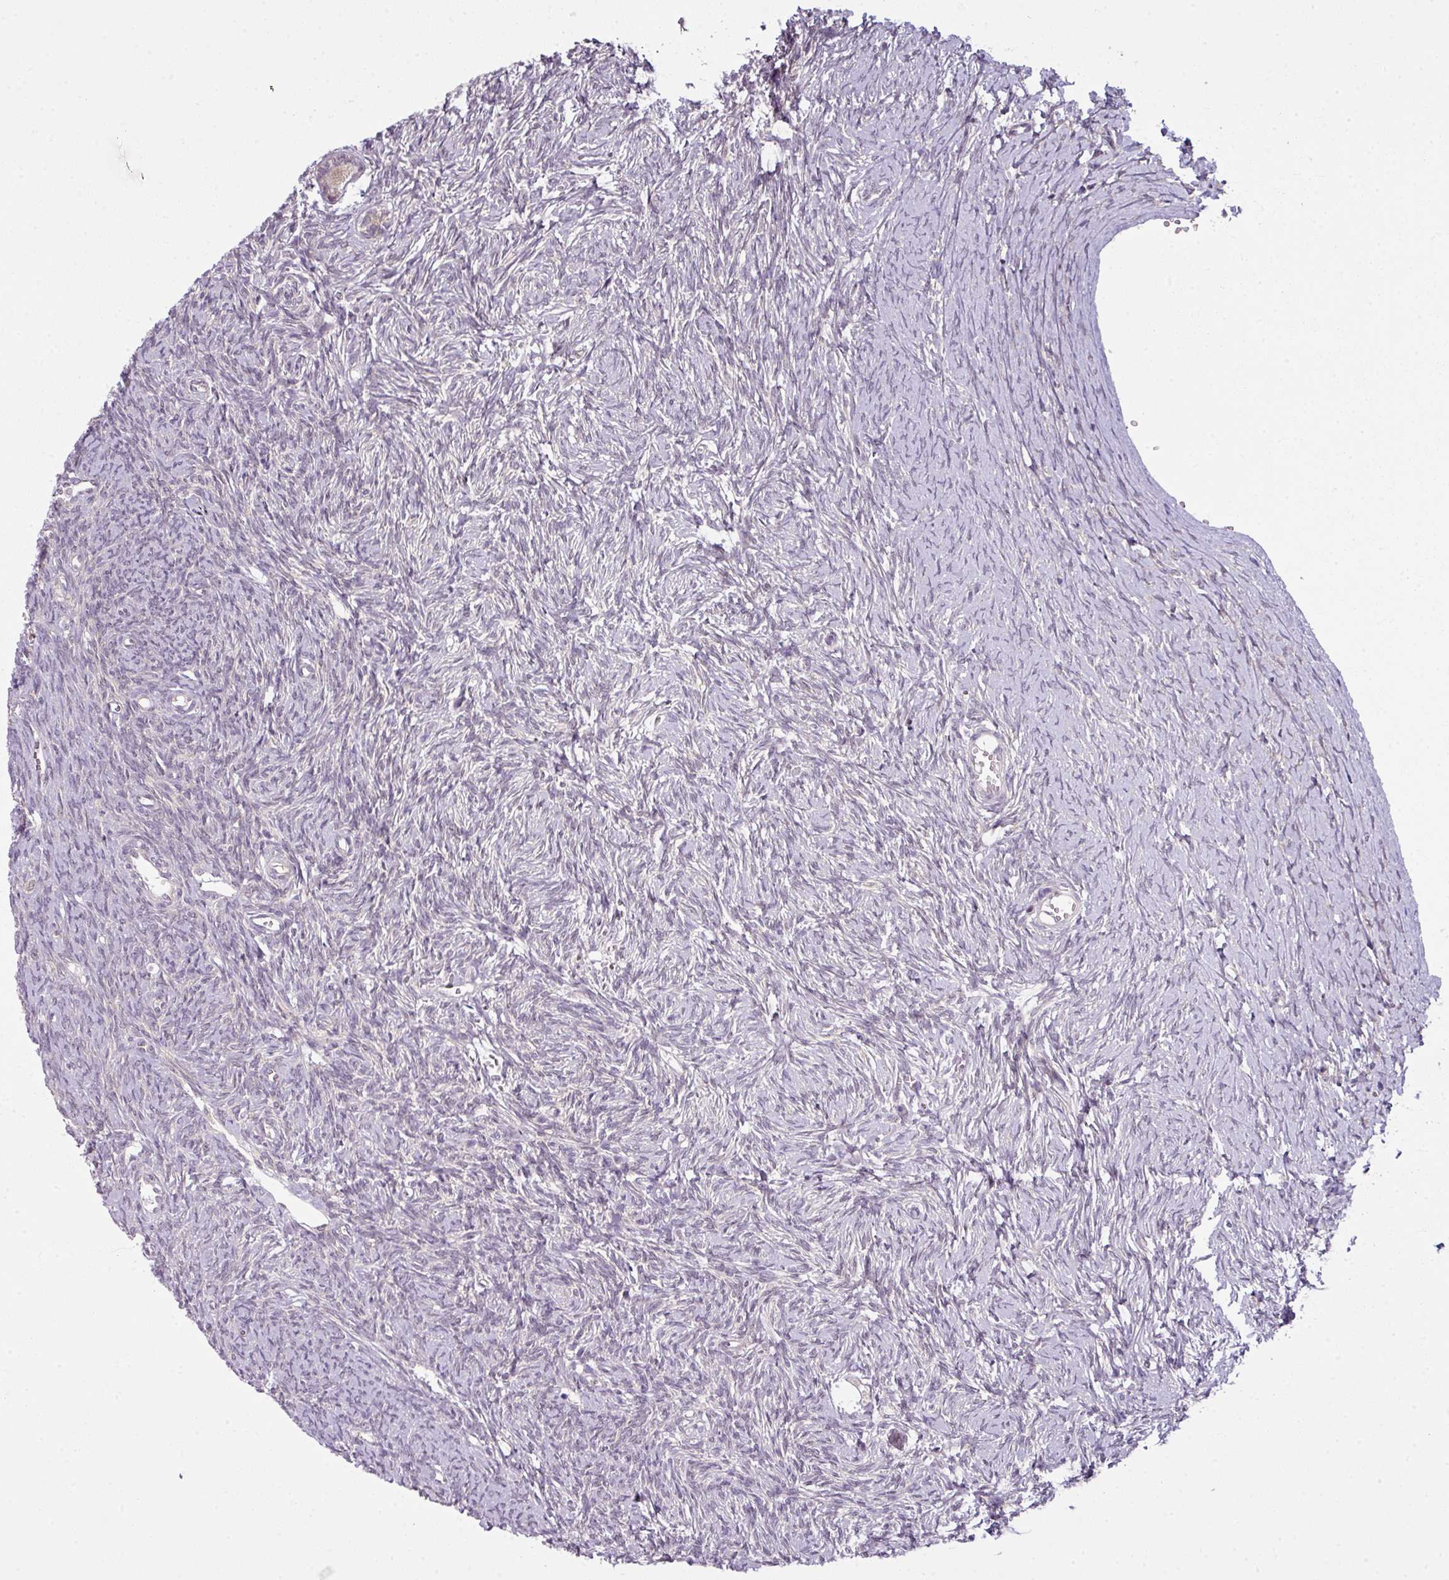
{"staining": {"intensity": "moderate", "quantity": "<25%", "location": "nuclear"}, "tissue": "ovary", "cell_type": "Ovarian stroma cells", "image_type": "normal", "snomed": [{"axis": "morphology", "description": "Normal tissue, NOS"}, {"axis": "topography", "description": "Ovary"}], "caption": "A histopathology image of human ovary stained for a protein displays moderate nuclear brown staining in ovarian stroma cells.", "gene": "DERPC", "patient": {"sex": "female", "age": 39}}